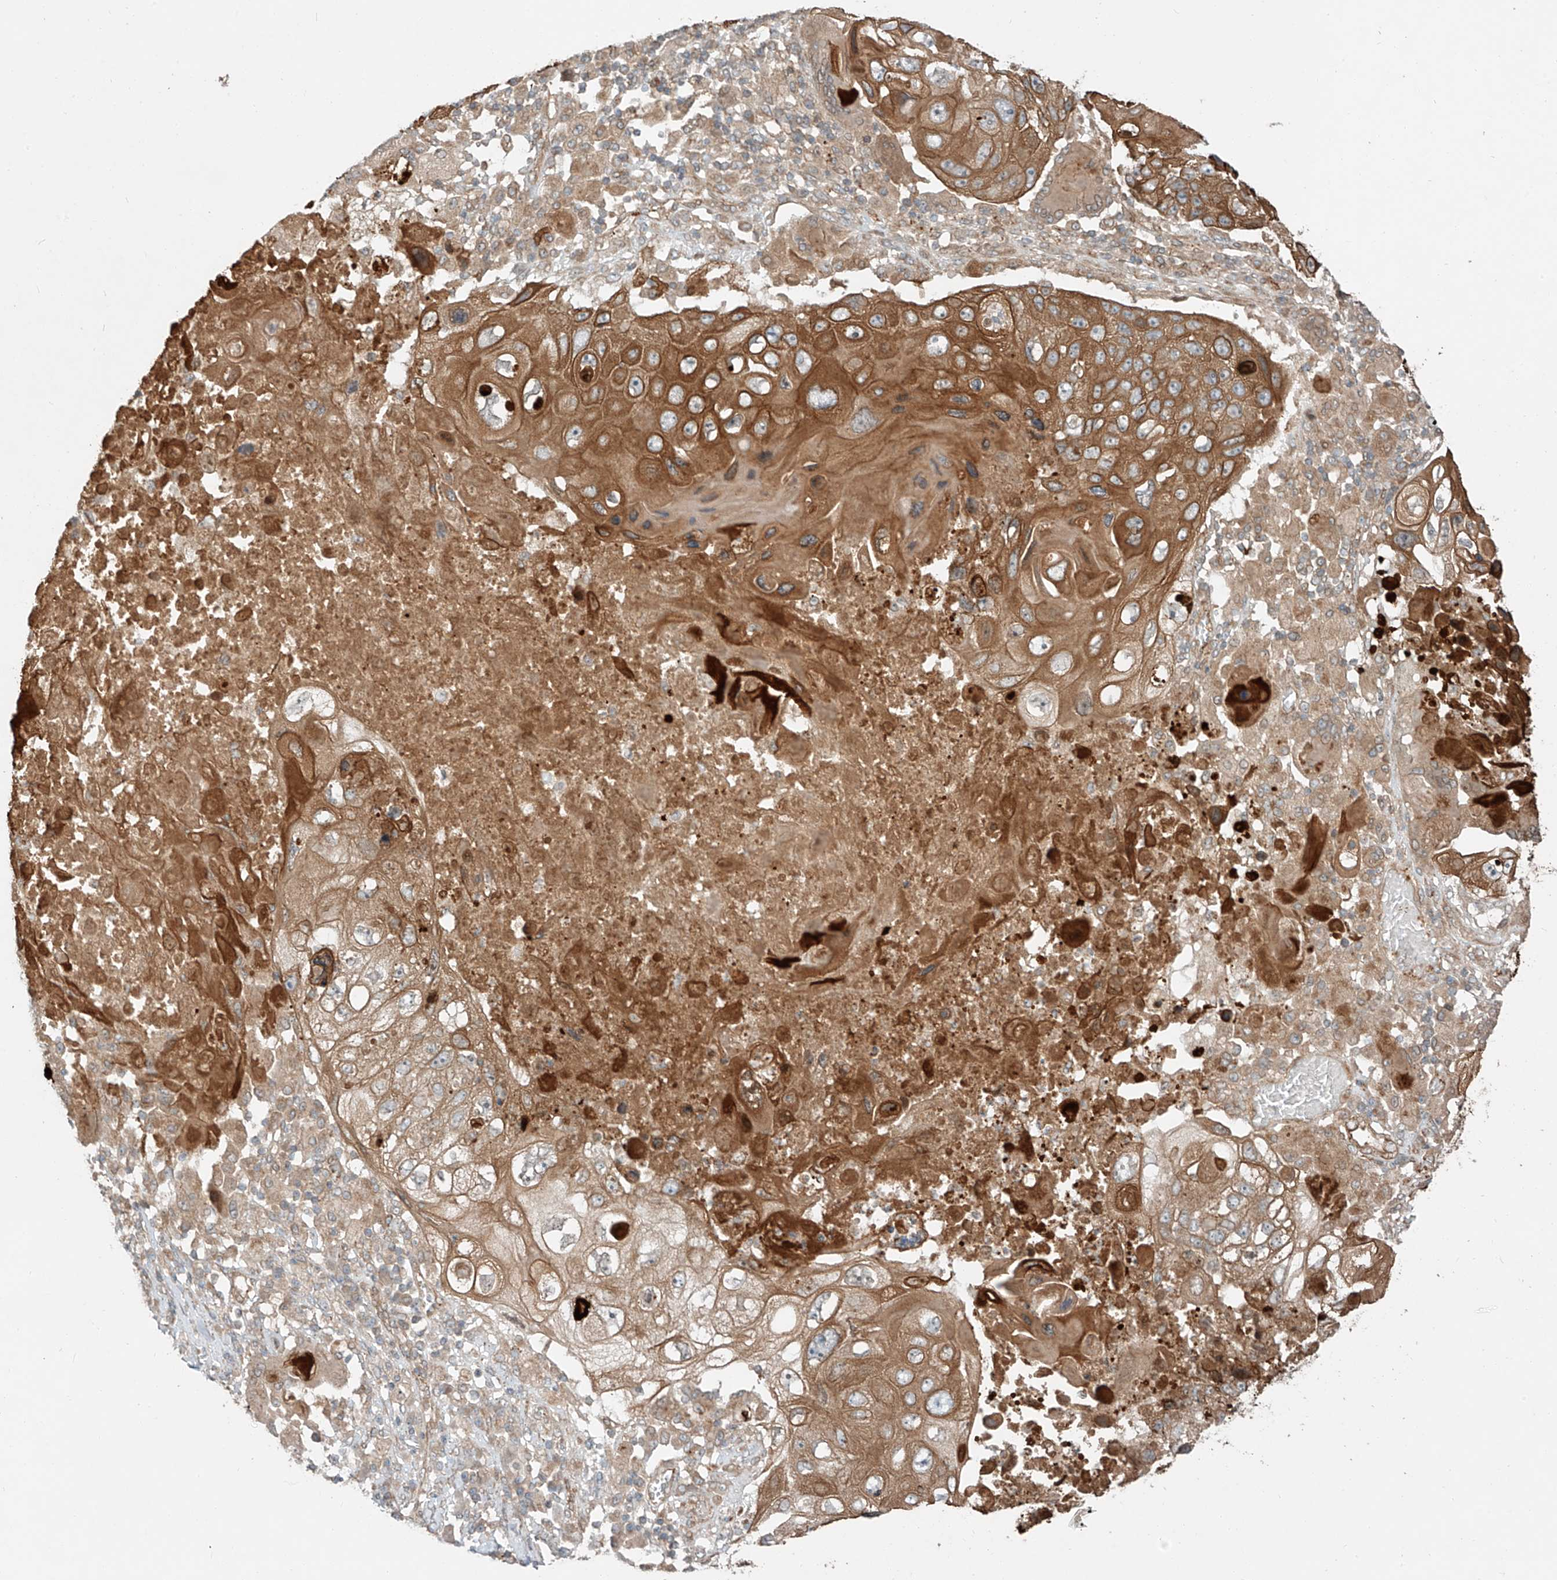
{"staining": {"intensity": "moderate", "quantity": ">75%", "location": "cytoplasmic/membranous"}, "tissue": "lung cancer", "cell_type": "Tumor cells", "image_type": "cancer", "snomed": [{"axis": "morphology", "description": "Squamous cell carcinoma, NOS"}, {"axis": "topography", "description": "Lung"}], "caption": "Lung squamous cell carcinoma was stained to show a protein in brown. There is medium levels of moderate cytoplasmic/membranous staining in approximately >75% of tumor cells. (DAB (3,3'-diaminobenzidine) IHC, brown staining for protein, blue staining for nuclei).", "gene": "CEP162", "patient": {"sex": "male", "age": 61}}